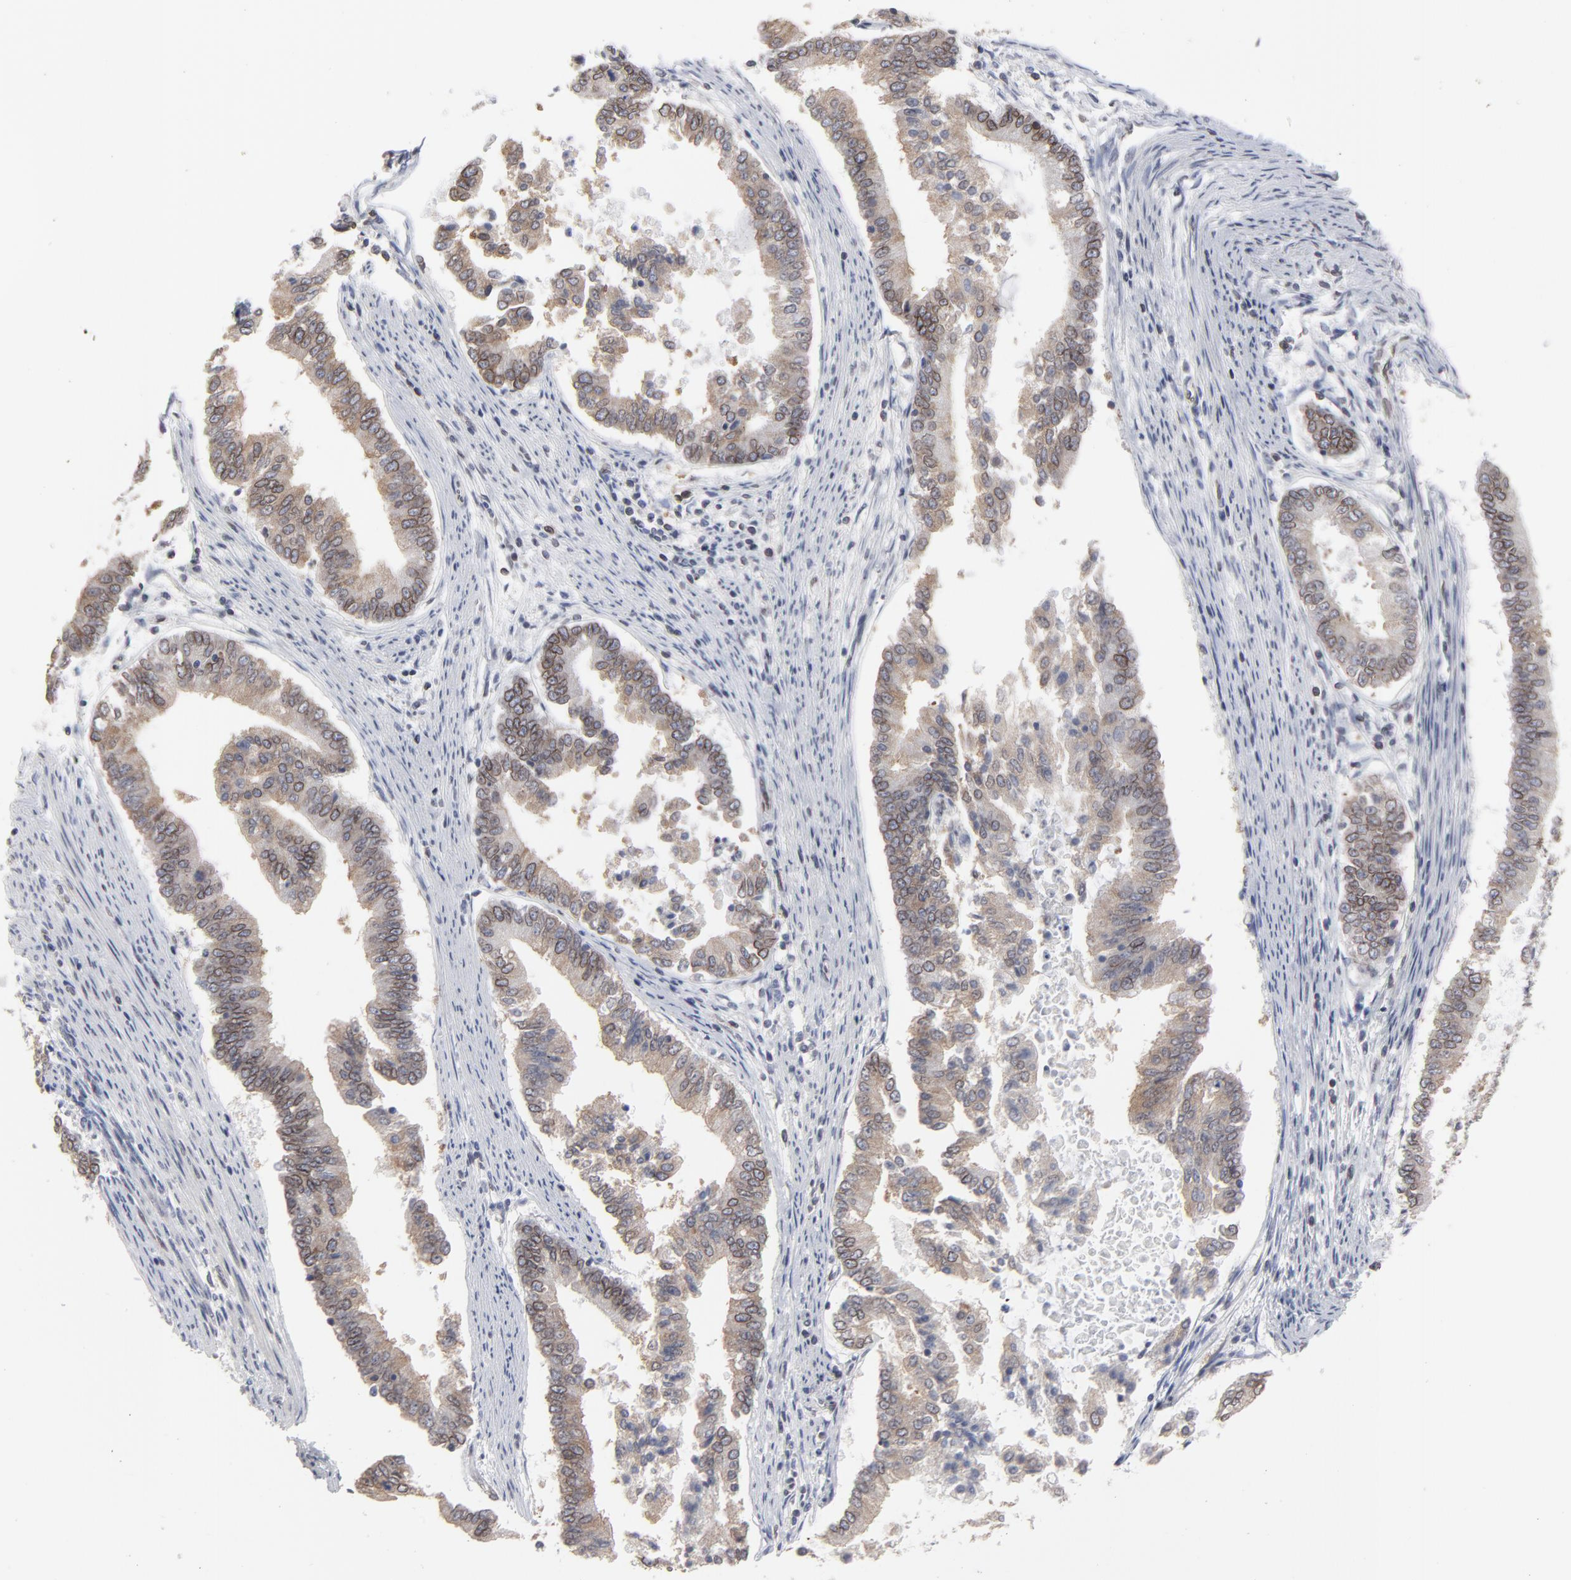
{"staining": {"intensity": "moderate", "quantity": ">75%", "location": "cytoplasmic/membranous,nuclear"}, "tissue": "endometrial cancer", "cell_type": "Tumor cells", "image_type": "cancer", "snomed": [{"axis": "morphology", "description": "Adenocarcinoma, NOS"}, {"axis": "topography", "description": "Endometrium"}], "caption": "The histopathology image shows immunohistochemical staining of endometrial cancer (adenocarcinoma). There is moderate cytoplasmic/membranous and nuclear positivity is identified in approximately >75% of tumor cells.", "gene": "SYNE2", "patient": {"sex": "female", "age": 63}}